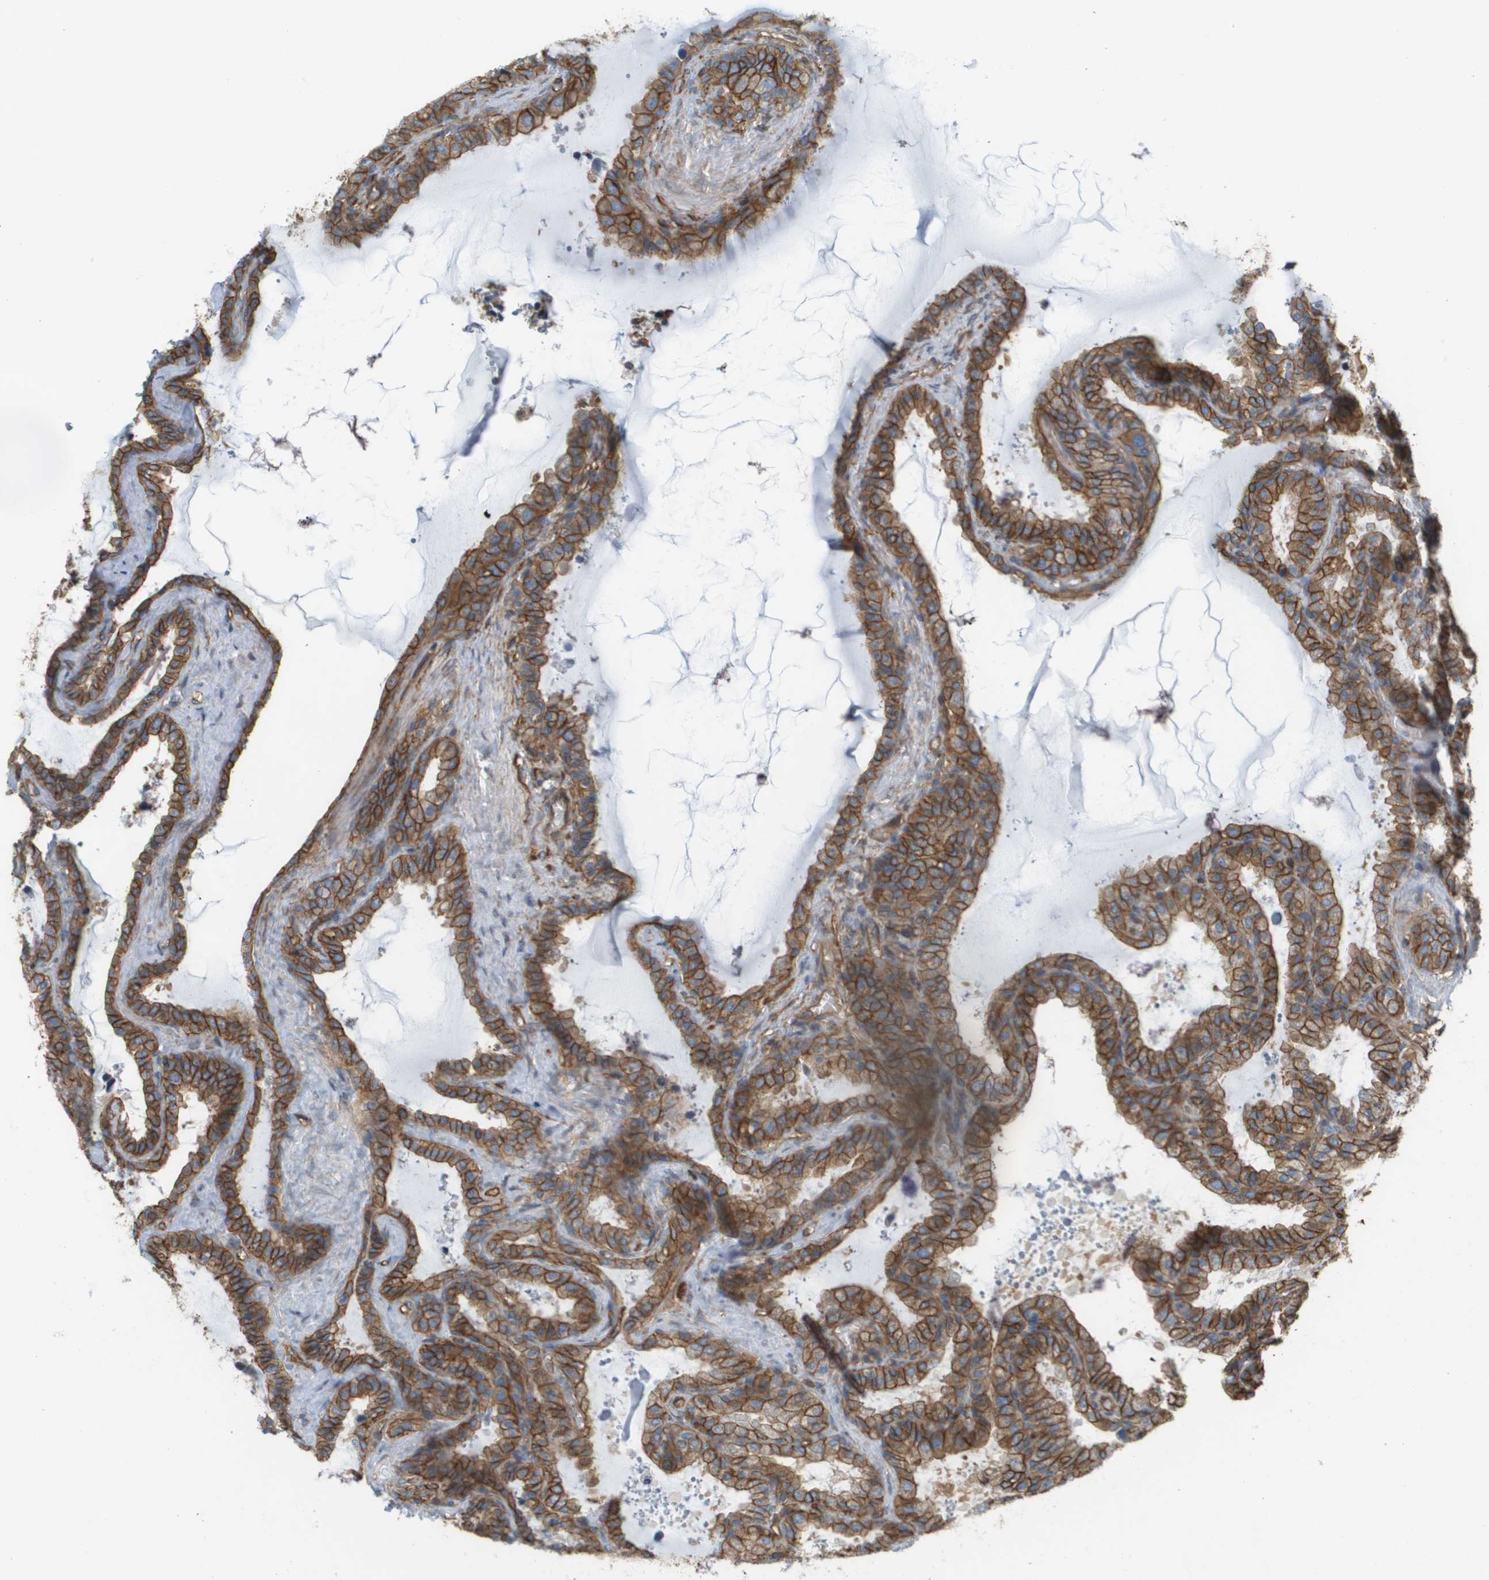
{"staining": {"intensity": "strong", "quantity": ">75%", "location": "cytoplasmic/membranous"}, "tissue": "seminal vesicle", "cell_type": "Glandular cells", "image_type": "normal", "snomed": [{"axis": "morphology", "description": "Normal tissue, NOS"}, {"axis": "topography", "description": "Seminal veicle"}], "caption": "Protein staining by immunohistochemistry shows strong cytoplasmic/membranous positivity in approximately >75% of glandular cells in normal seminal vesicle.", "gene": "SGMS2", "patient": {"sex": "male", "age": 46}}